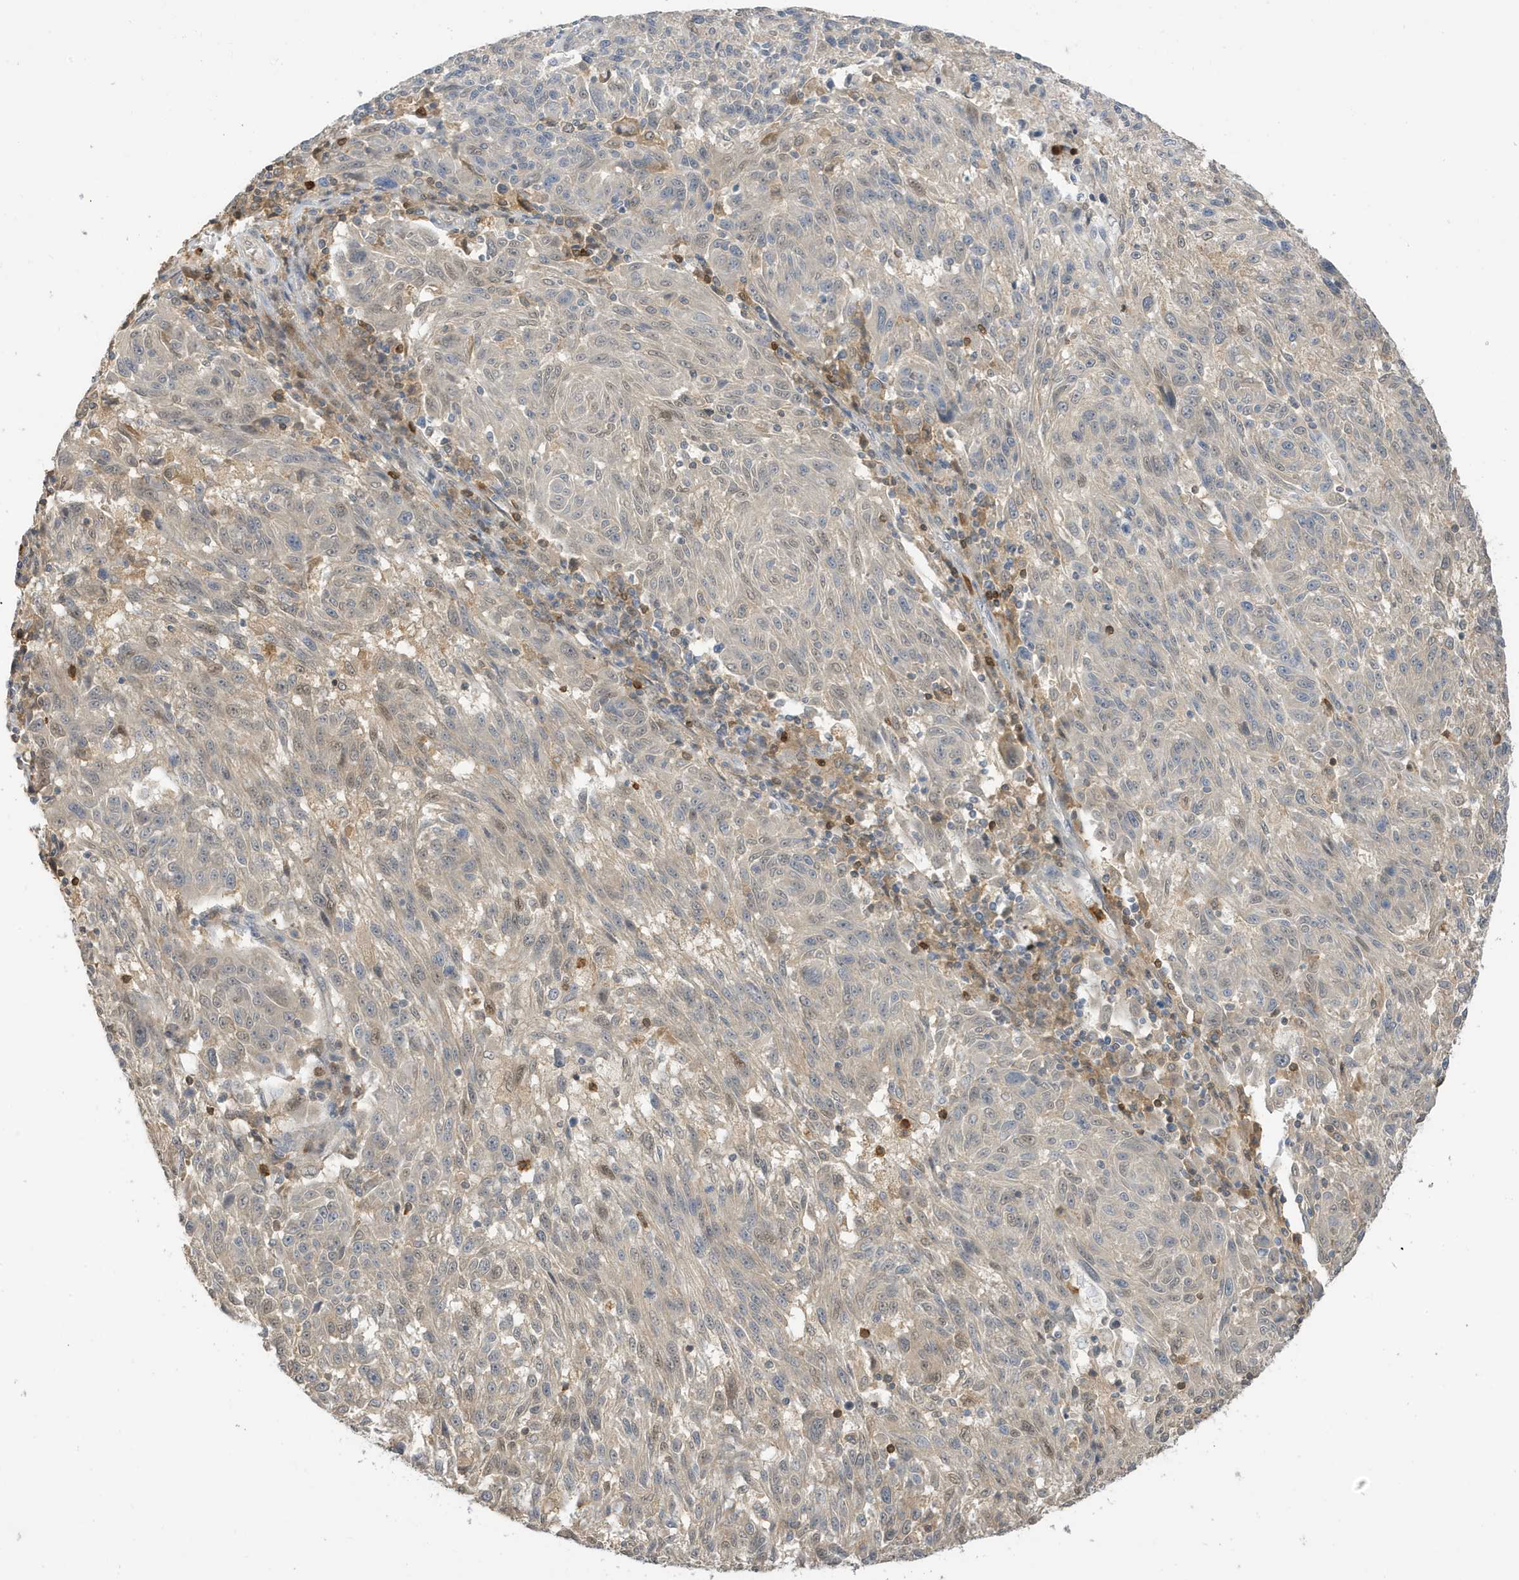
{"staining": {"intensity": "negative", "quantity": "none", "location": "none"}, "tissue": "melanoma", "cell_type": "Tumor cells", "image_type": "cancer", "snomed": [{"axis": "morphology", "description": "Malignant melanoma, NOS"}, {"axis": "topography", "description": "Skin"}], "caption": "Tumor cells show no significant staining in malignant melanoma. (DAB immunohistochemistry visualized using brightfield microscopy, high magnification).", "gene": "TAB3", "patient": {"sex": "male", "age": 53}}